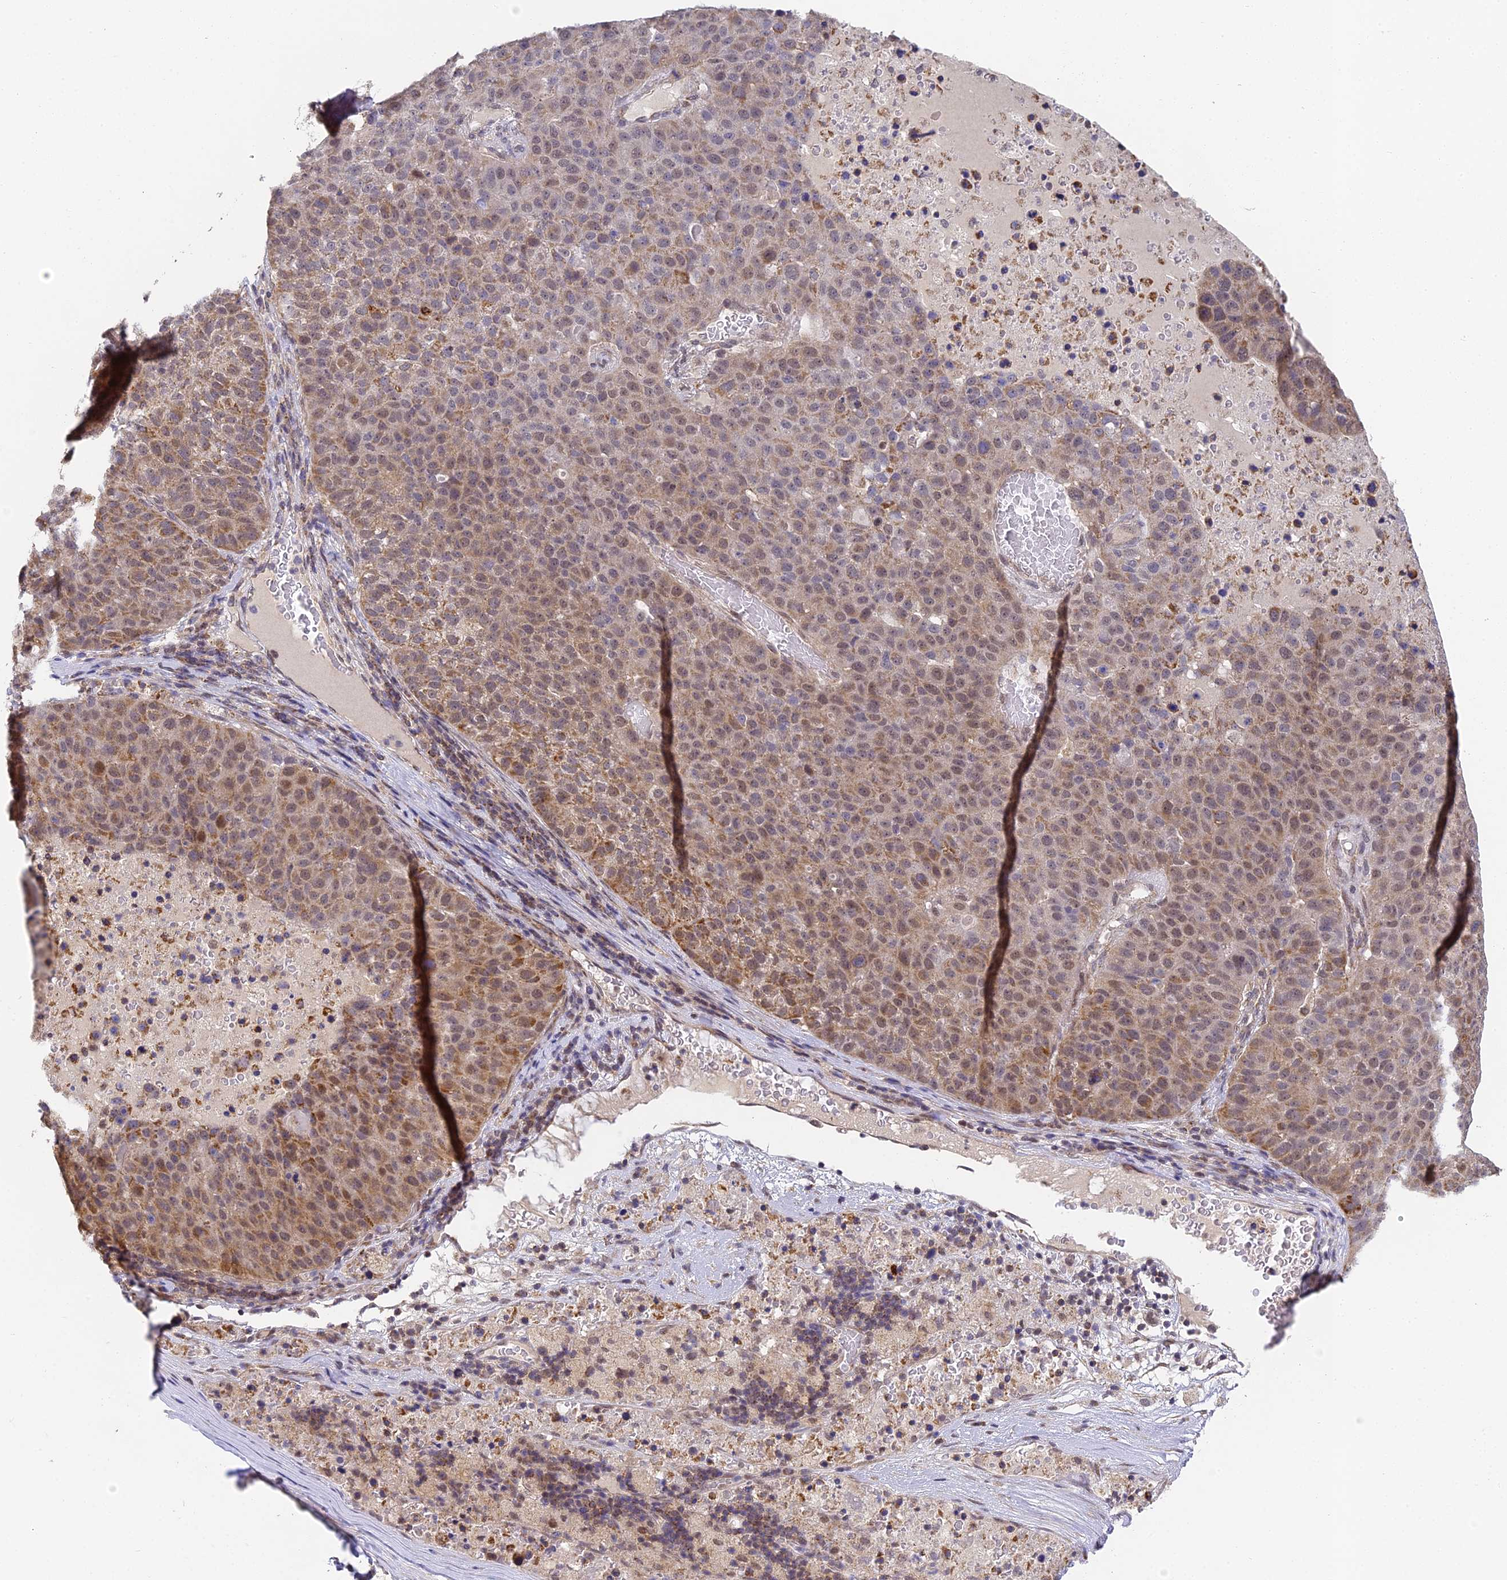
{"staining": {"intensity": "moderate", "quantity": "25%-75%", "location": "cytoplasmic/membranous,nuclear"}, "tissue": "pancreatic cancer", "cell_type": "Tumor cells", "image_type": "cancer", "snomed": [{"axis": "morphology", "description": "Adenocarcinoma, NOS"}, {"axis": "topography", "description": "Pancreas"}], "caption": "Protein analysis of pancreatic adenocarcinoma tissue shows moderate cytoplasmic/membranous and nuclear positivity in about 25%-75% of tumor cells.", "gene": "DNAAF10", "patient": {"sex": "female", "age": 61}}